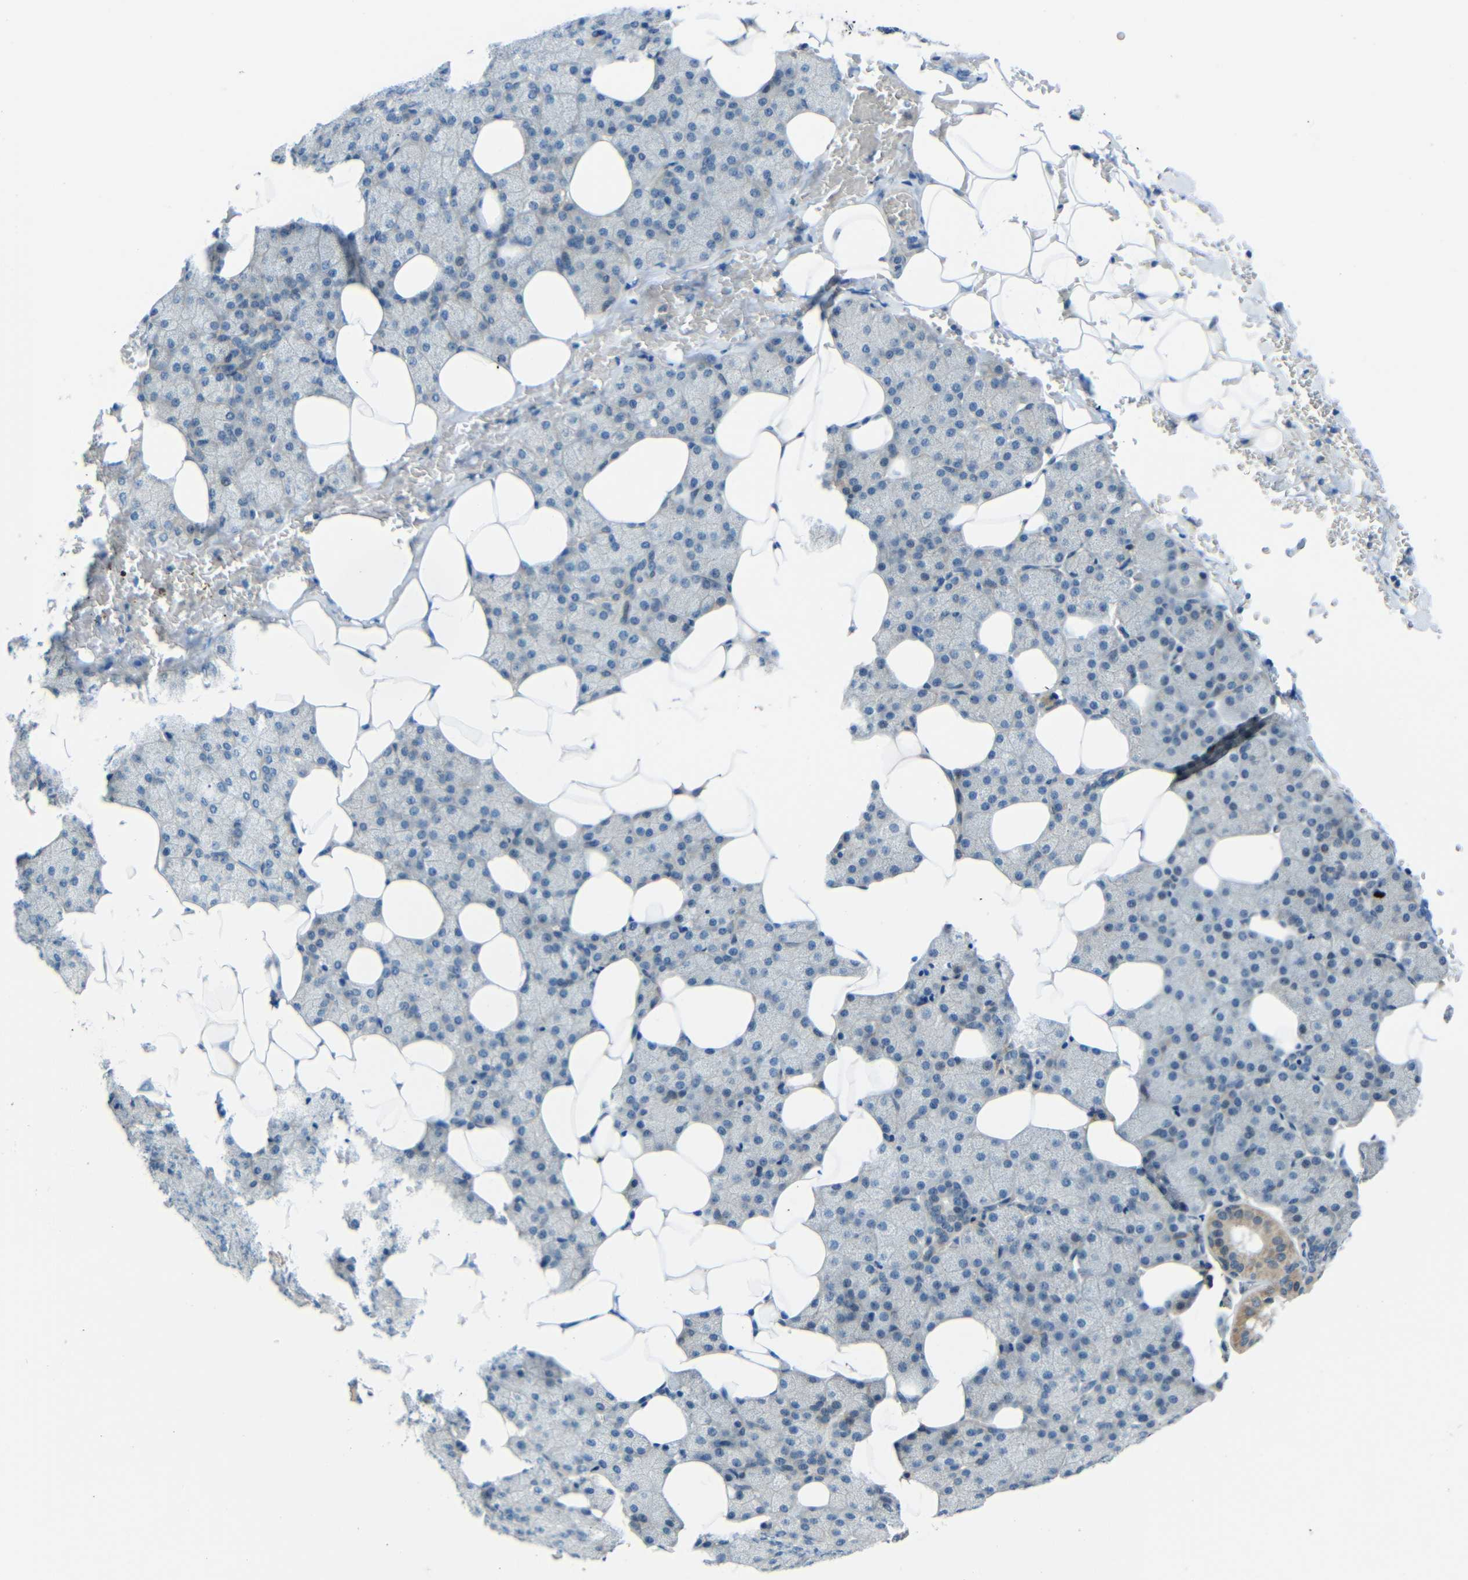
{"staining": {"intensity": "weak", "quantity": "<25%", "location": "cytoplasmic/membranous"}, "tissue": "salivary gland", "cell_type": "Glandular cells", "image_type": "normal", "snomed": [{"axis": "morphology", "description": "Normal tissue, NOS"}, {"axis": "topography", "description": "Lymph node"}, {"axis": "topography", "description": "Salivary gland"}], "caption": "A high-resolution micrograph shows immunohistochemistry staining of benign salivary gland, which reveals no significant positivity in glandular cells. (Brightfield microscopy of DAB immunohistochemistry at high magnification).", "gene": "ANKRD22", "patient": {"sex": "male", "age": 8}}